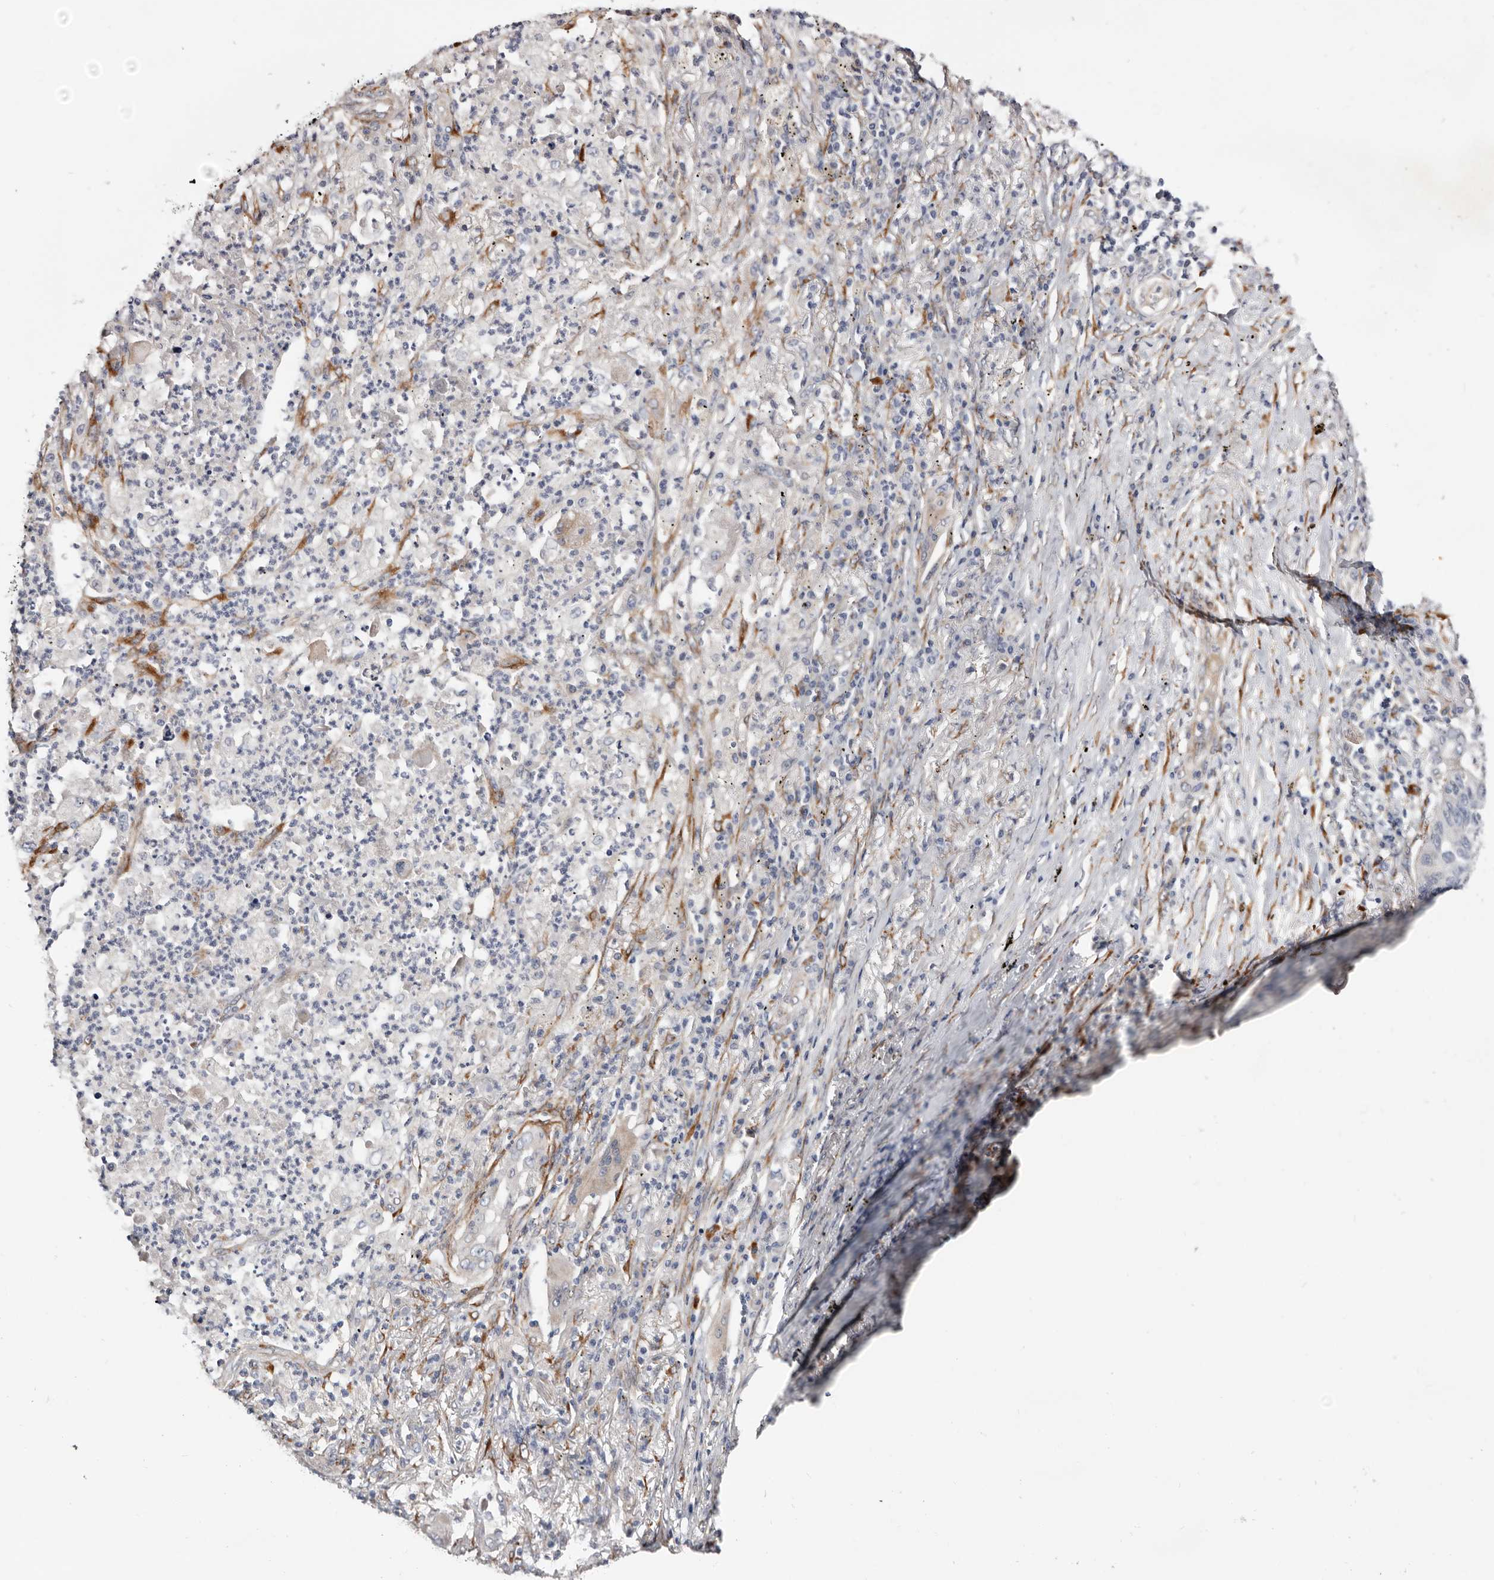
{"staining": {"intensity": "negative", "quantity": "none", "location": "none"}, "tissue": "lung cancer", "cell_type": "Tumor cells", "image_type": "cancer", "snomed": [{"axis": "morphology", "description": "Squamous cell carcinoma, NOS"}, {"axis": "topography", "description": "Lung"}], "caption": "Immunohistochemistry histopathology image of squamous cell carcinoma (lung) stained for a protein (brown), which demonstrates no positivity in tumor cells.", "gene": "USH1C", "patient": {"sex": "female", "age": 63}}